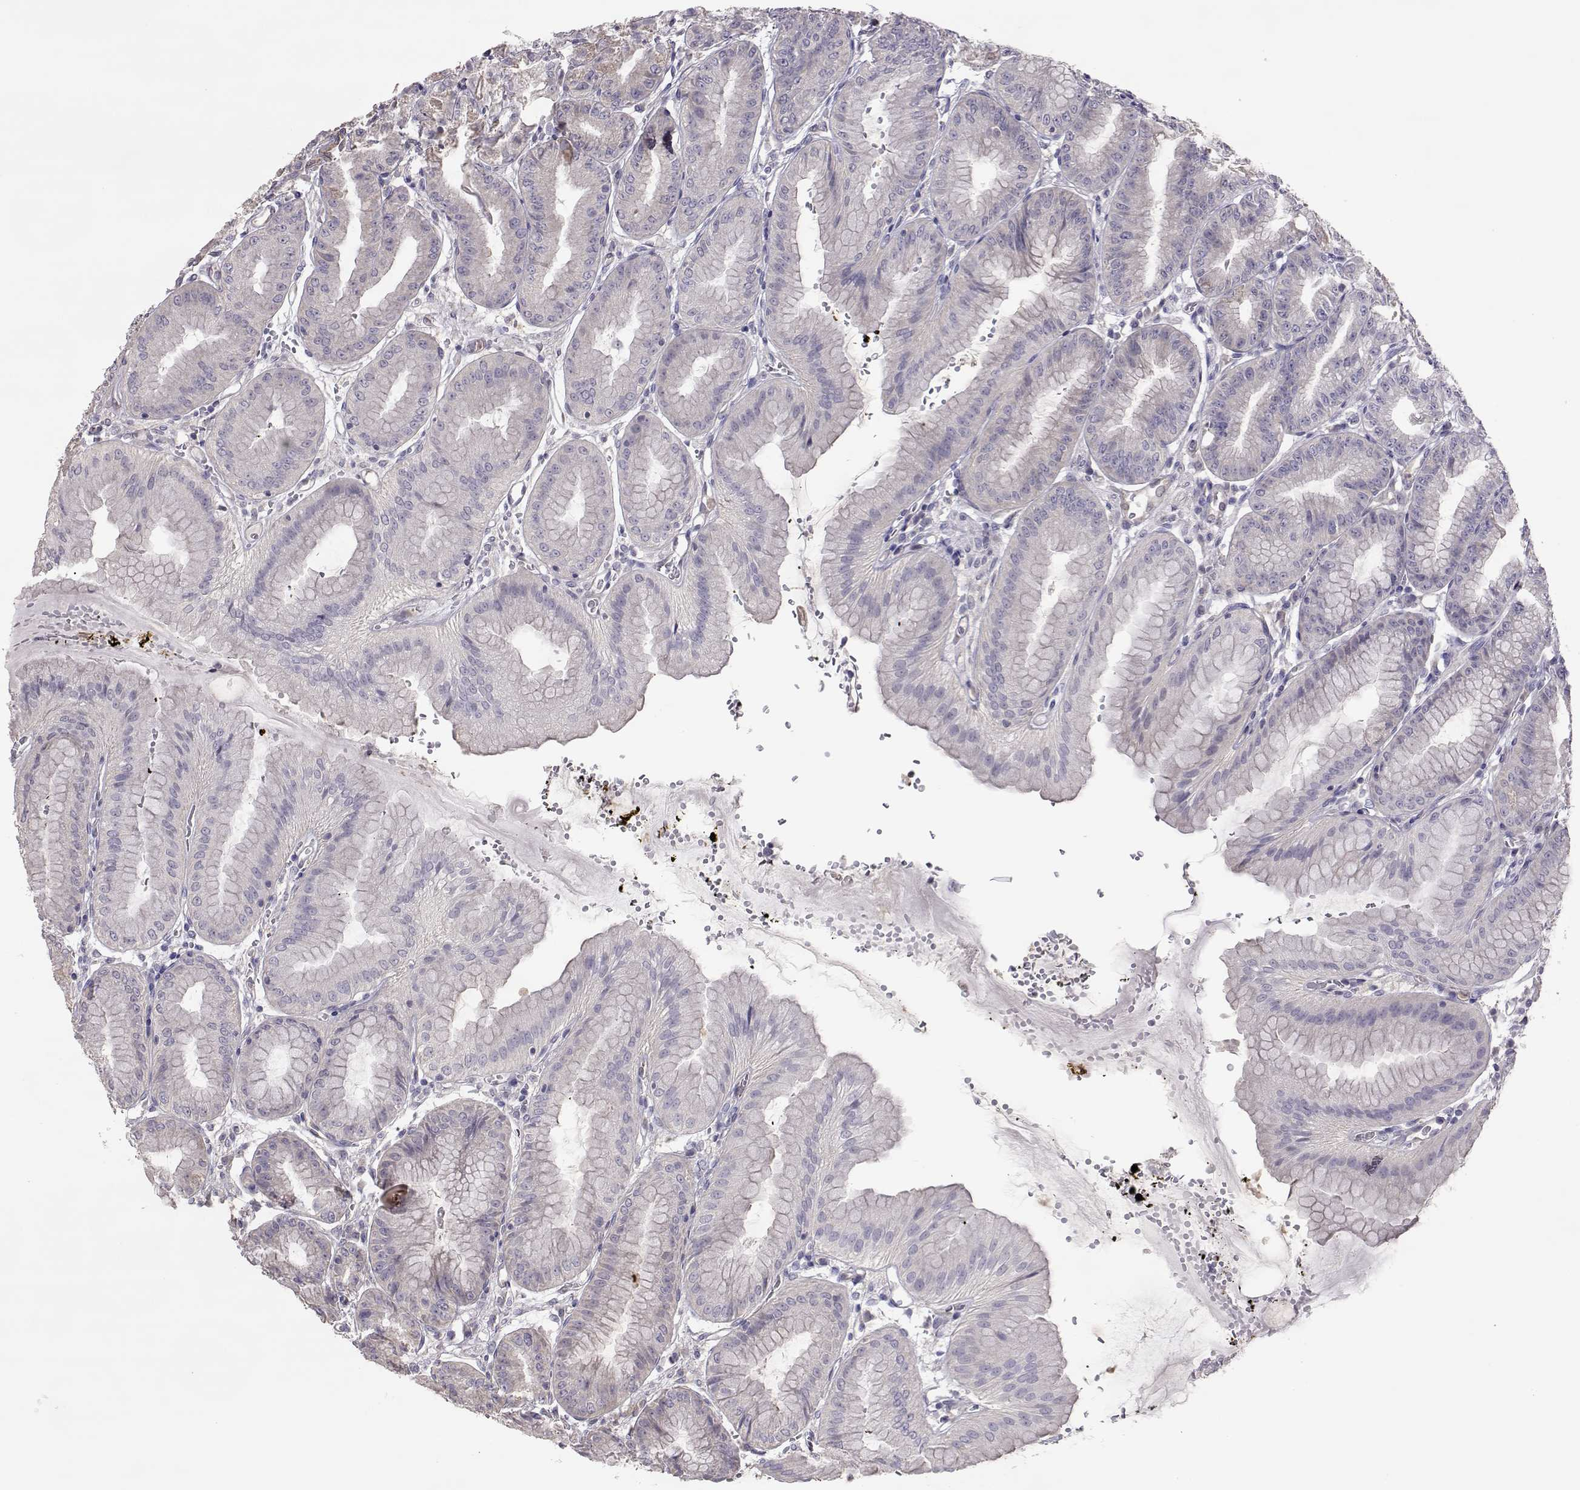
{"staining": {"intensity": "weak", "quantity": "<25%", "location": "cytoplasmic/membranous"}, "tissue": "stomach", "cell_type": "Glandular cells", "image_type": "normal", "snomed": [{"axis": "morphology", "description": "Normal tissue, NOS"}, {"axis": "topography", "description": "Stomach, lower"}], "caption": "DAB immunohistochemical staining of benign human stomach reveals no significant staining in glandular cells. (DAB immunohistochemistry (IHC) visualized using brightfield microscopy, high magnification).", "gene": "NCAM2", "patient": {"sex": "male", "age": 71}}